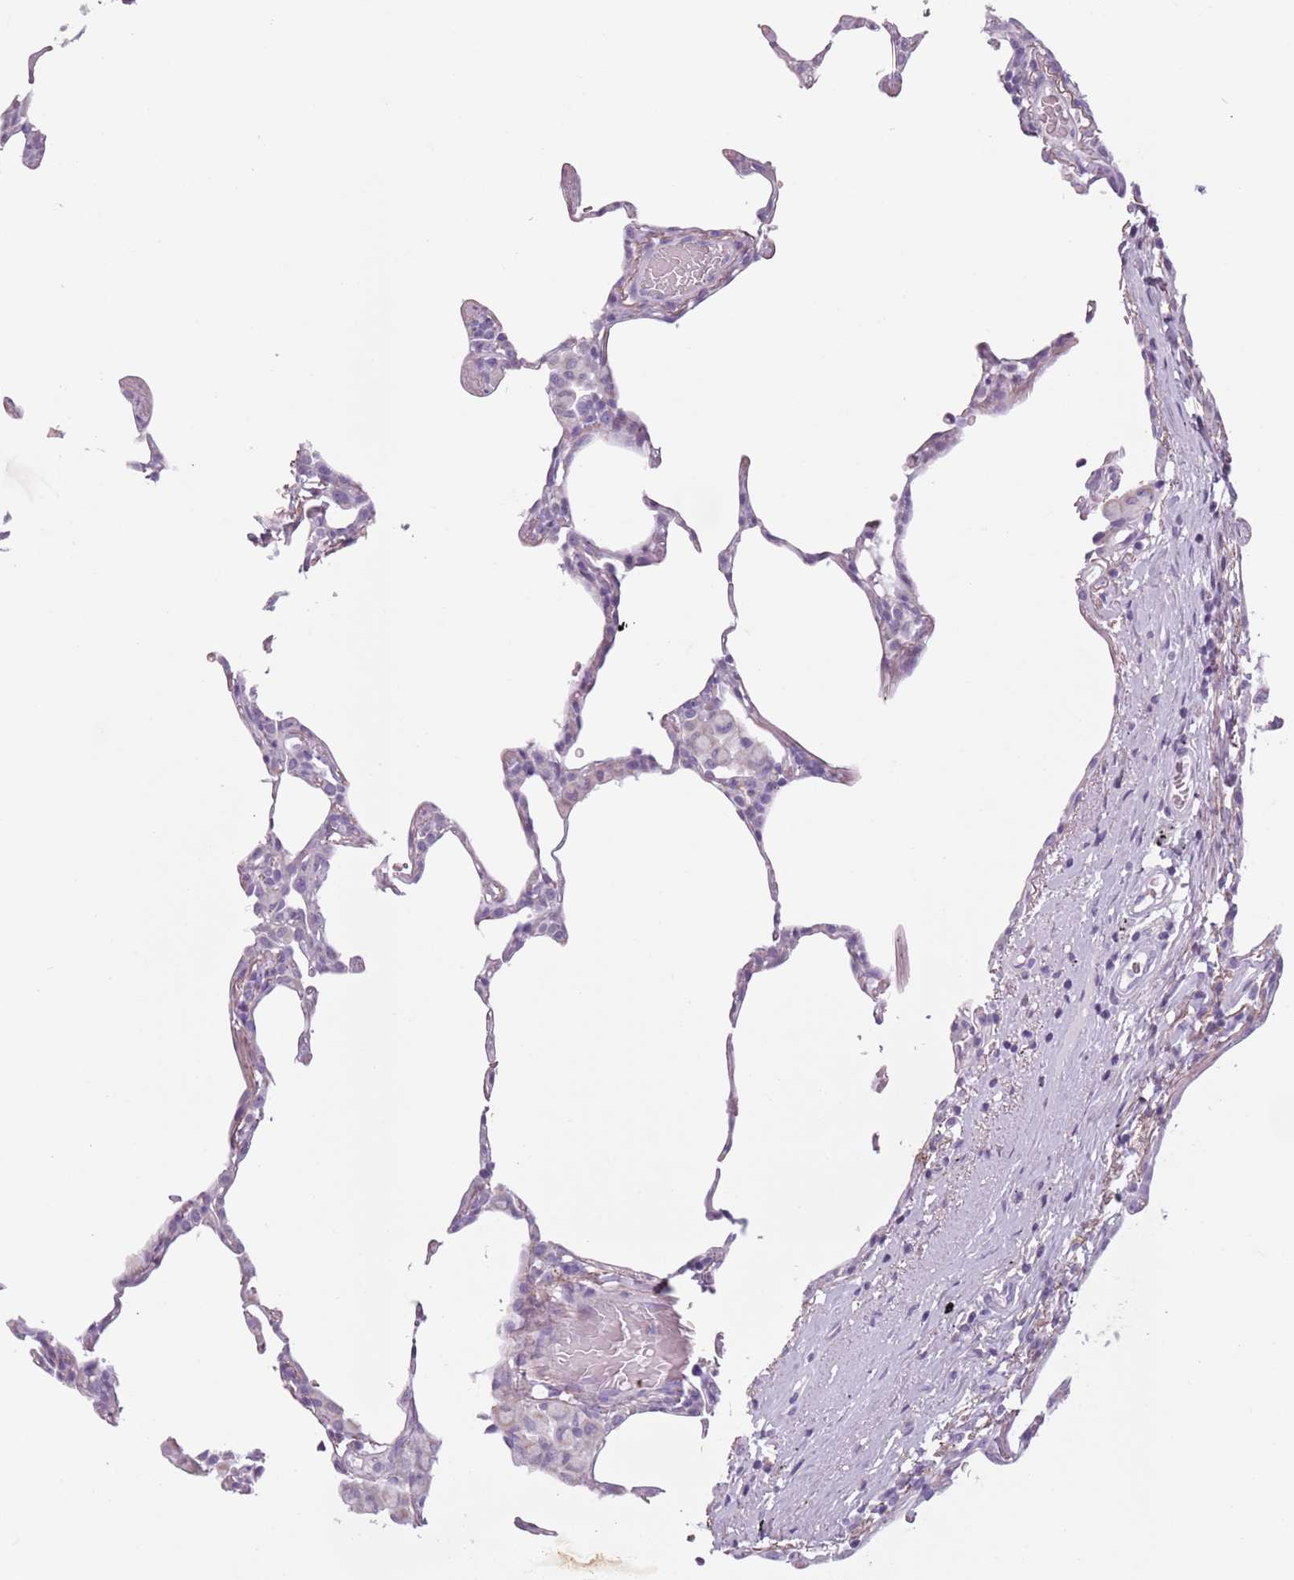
{"staining": {"intensity": "negative", "quantity": "none", "location": "none"}, "tissue": "lung", "cell_type": "Alveolar cells", "image_type": "normal", "snomed": [{"axis": "morphology", "description": "Normal tissue, NOS"}, {"axis": "topography", "description": "Lung"}], "caption": "Immunohistochemical staining of unremarkable human lung displays no significant staining in alveolar cells.", "gene": "MEGF8", "patient": {"sex": "female", "age": 57}}